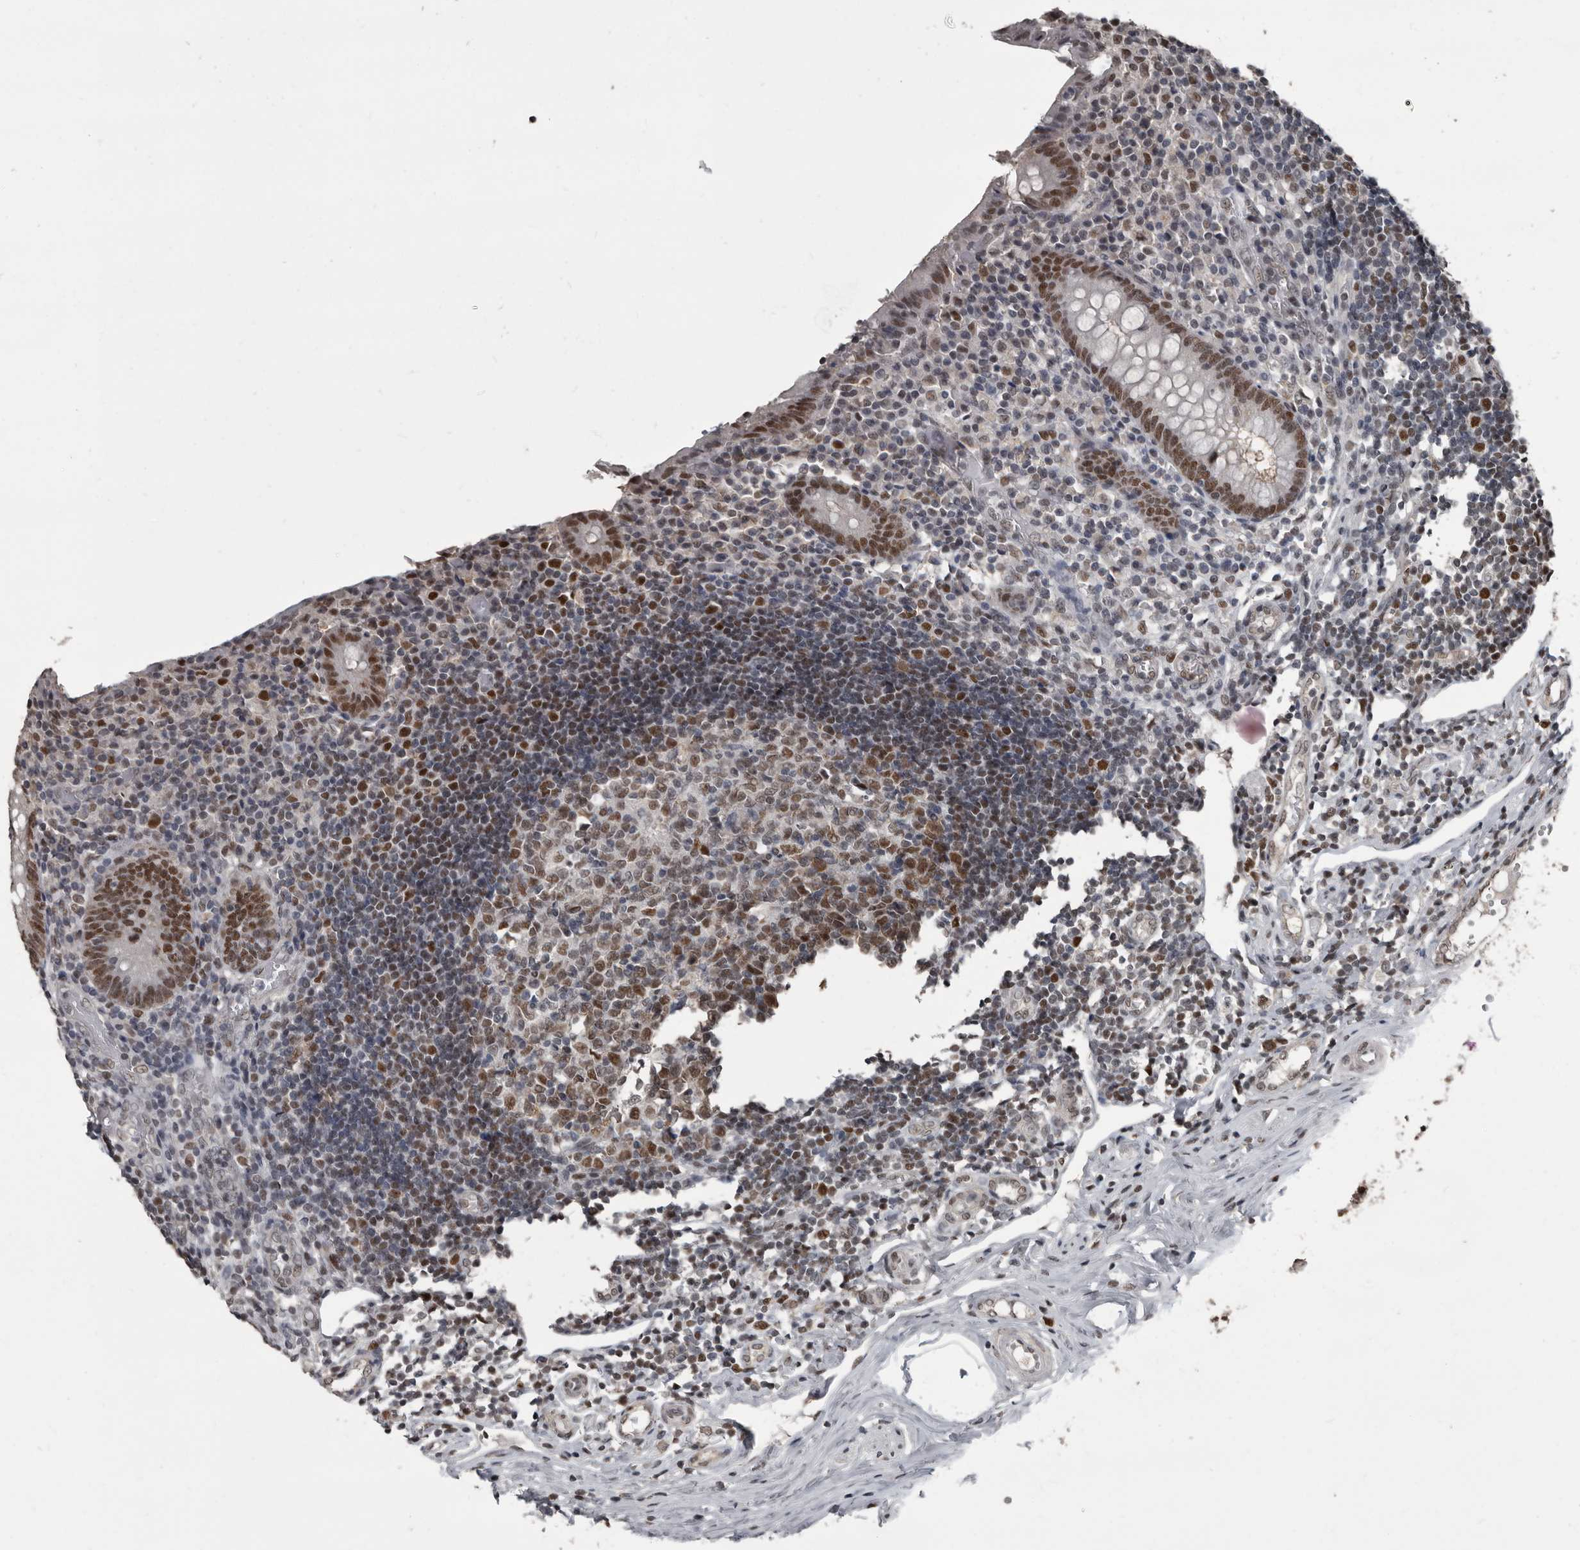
{"staining": {"intensity": "moderate", "quantity": ">75%", "location": "nuclear"}, "tissue": "appendix", "cell_type": "Glandular cells", "image_type": "normal", "snomed": [{"axis": "morphology", "description": "Normal tissue, NOS"}, {"axis": "topography", "description": "Appendix"}], "caption": "Moderate nuclear protein positivity is present in approximately >75% of glandular cells in appendix.", "gene": "CHD1L", "patient": {"sex": "female", "age": 17}}